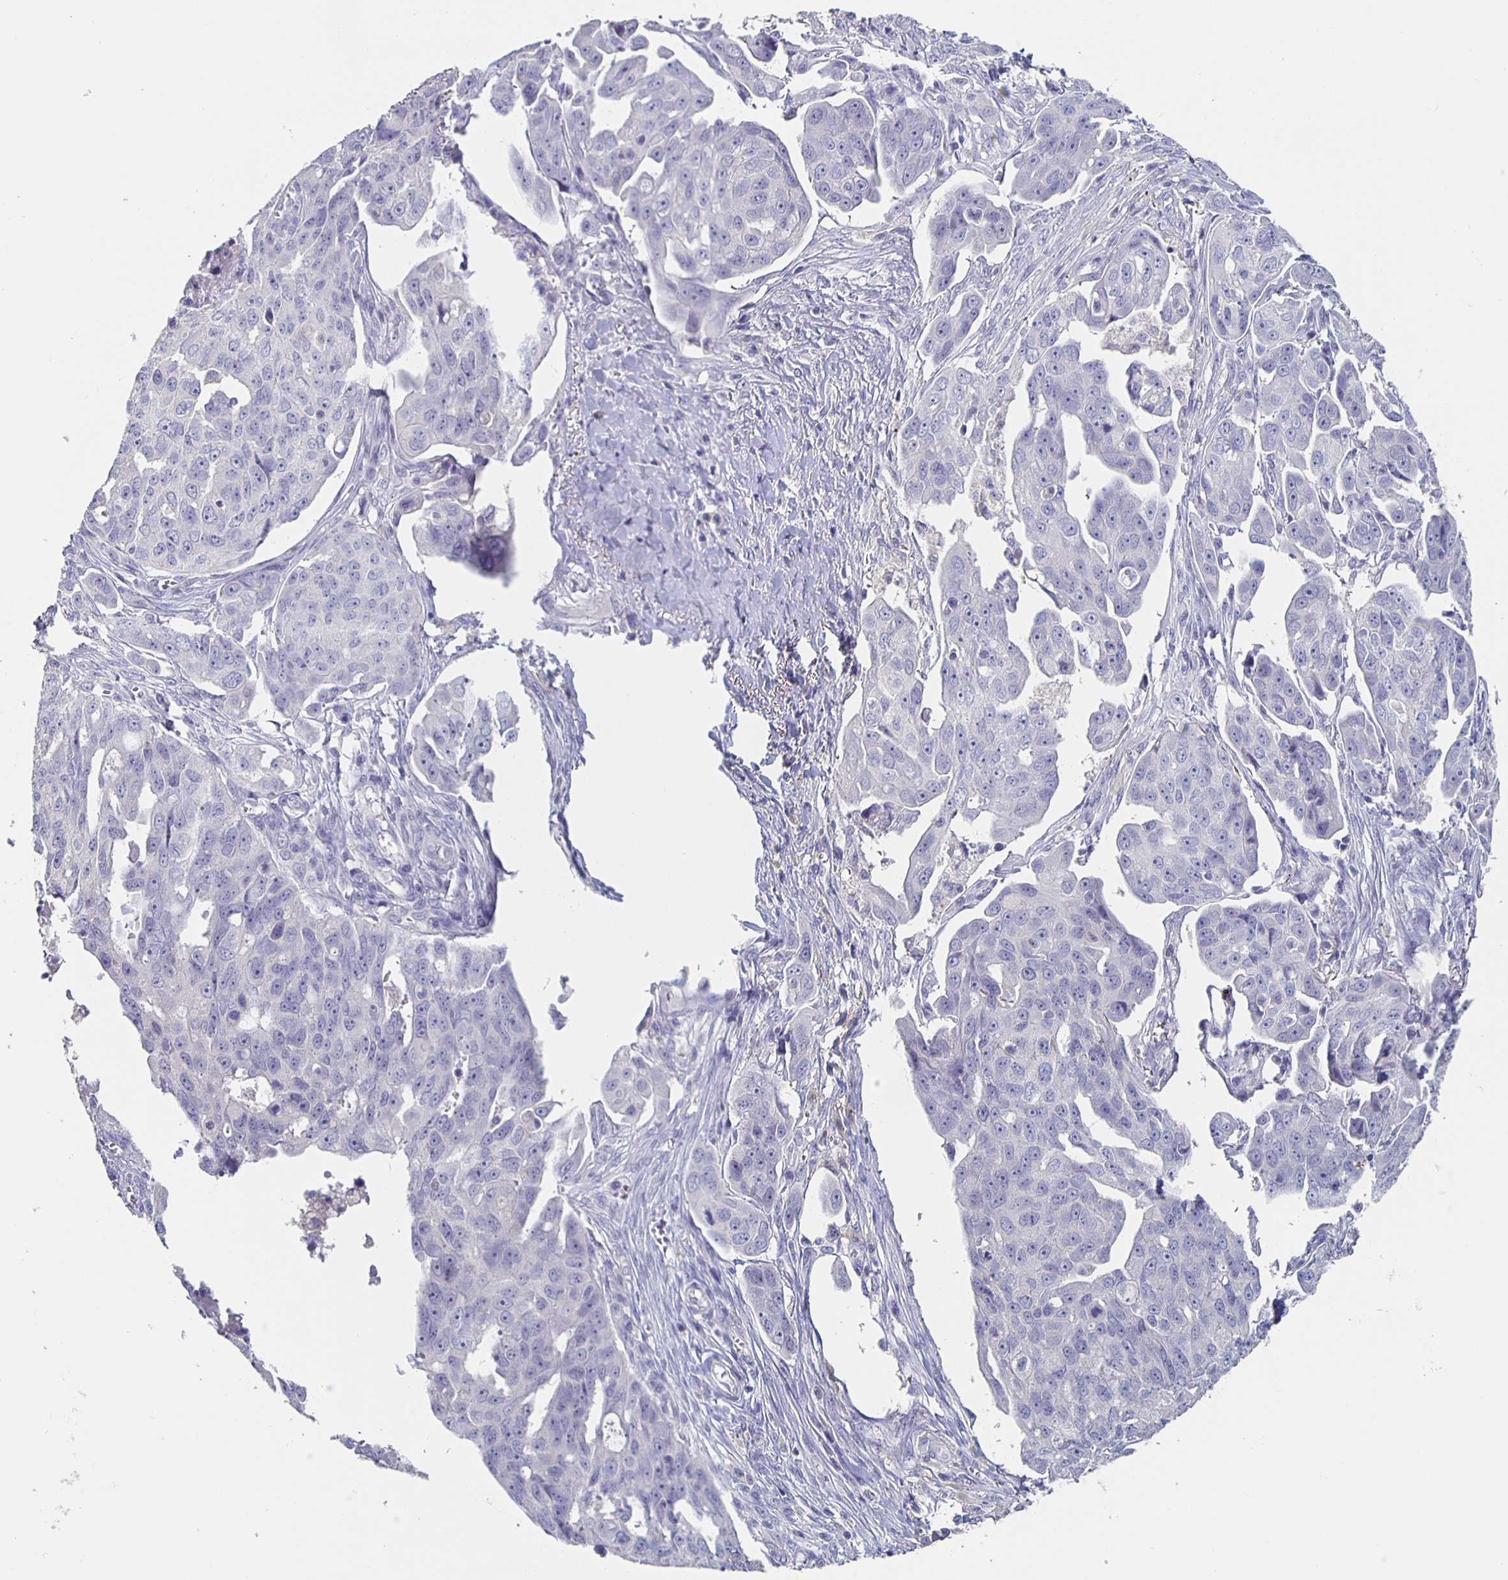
{"staining": {"intensity": "negative", "quantity": "none", "location": "none"}, "tissue": "ovarian cancer", "cell_type": "Tumor cells", "image_type": "cancer", "snomed": [{"axis": "morphology", "description": "Carcinoma, endometroid"}, {"axis": "topography", "description": "Ovary"}], "caption": "A micrograph of ovarian endometroid carcinoma stained for a protein exhibits no brown staining in tumor cells.", "gene": "CACNA2D2", "patient": {"sex": "female", "age": 70}}